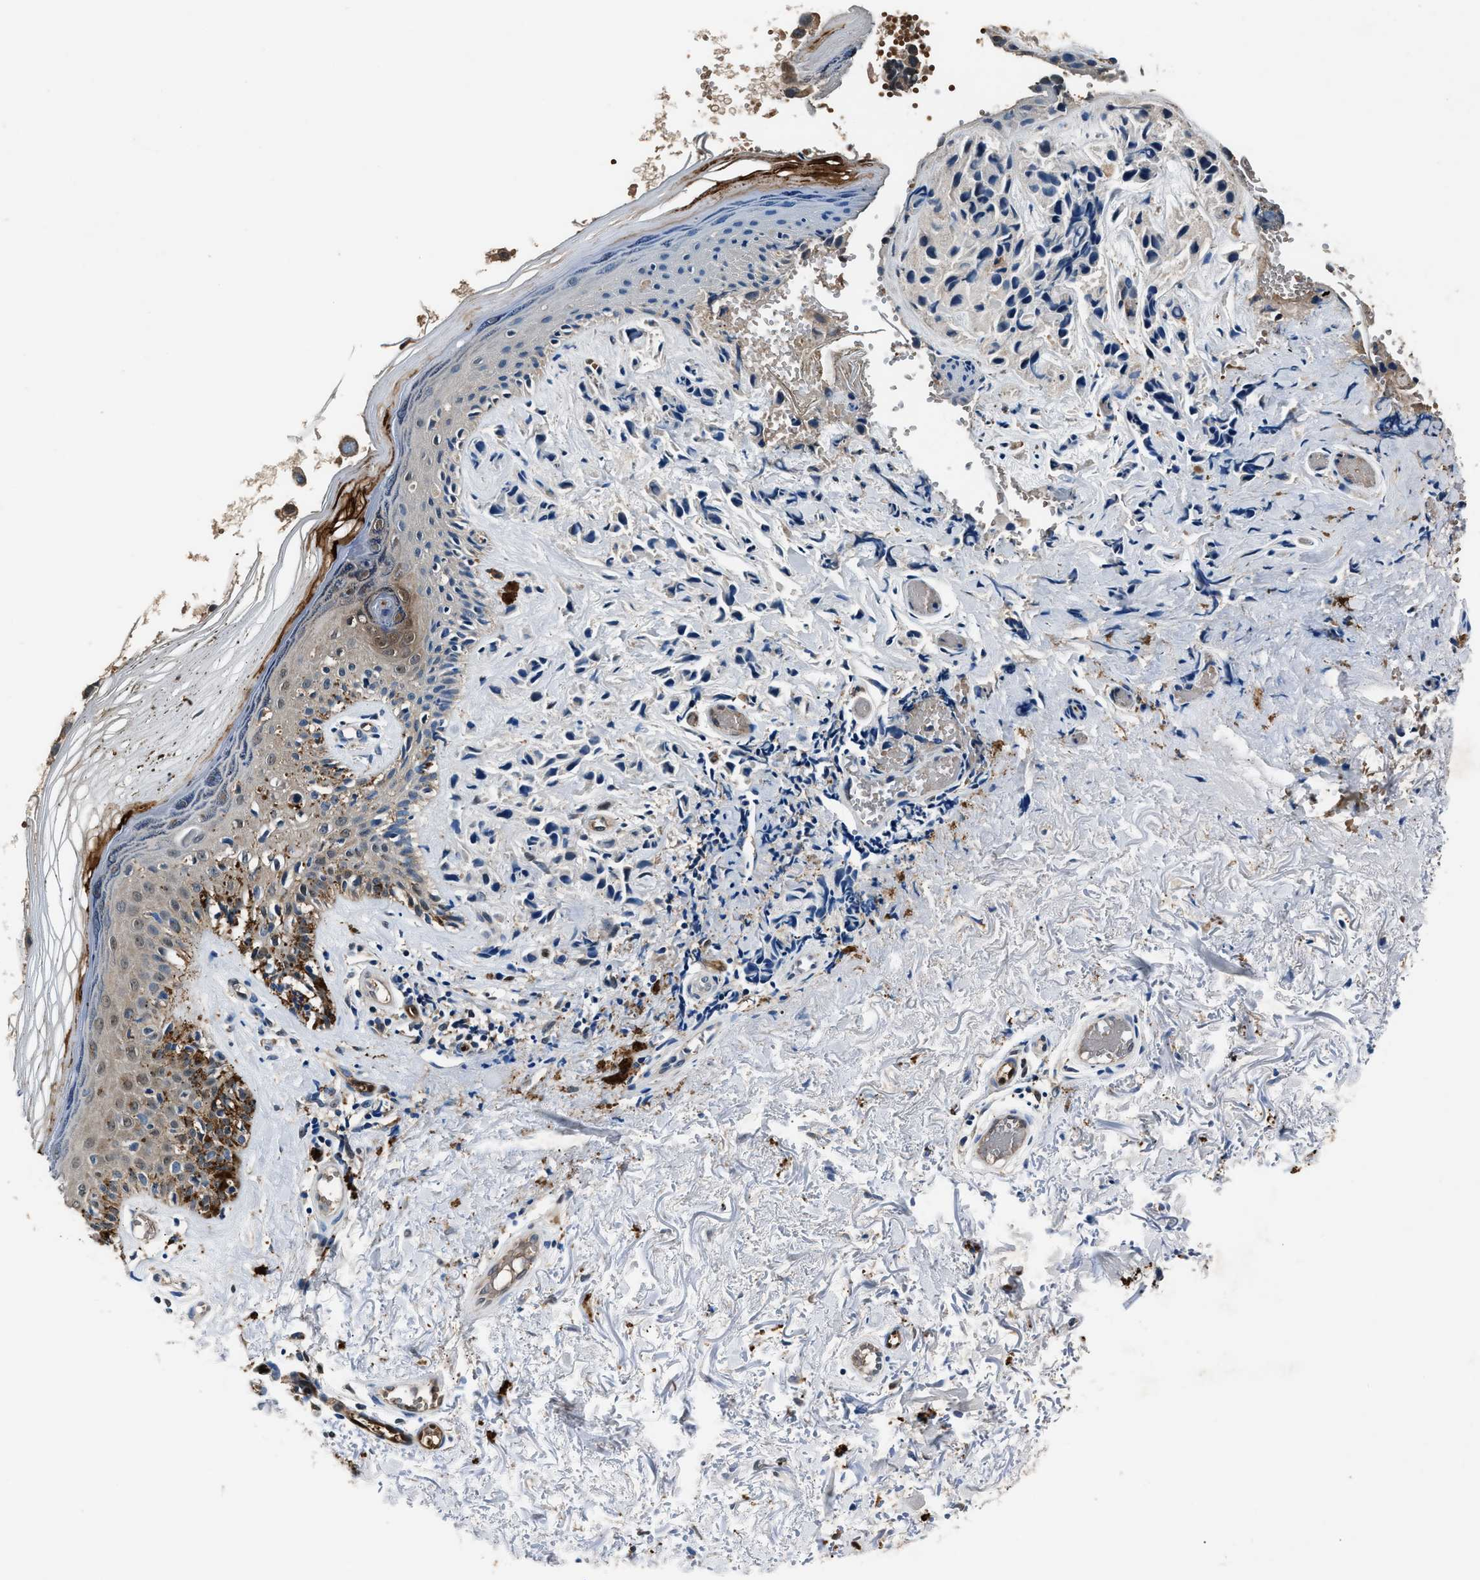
{"staining": {"intensity": "negative", "quantity": "none", "location": "none"}, "tissue": "melanoma", "cell_type": "Tumor cells", "image_type": "cancer", "snomed": [{"axis": "morphology", "description": "Malignant melanoma, NOS"}, {"axis": "topography", "description": "Skin"}], "caption": "DAB immunohistochemical staining of malignant melanoma shows no significant expression in tumor cells.", "gene": "PPA1", "patient": {"sex": "female", "age": 58}}